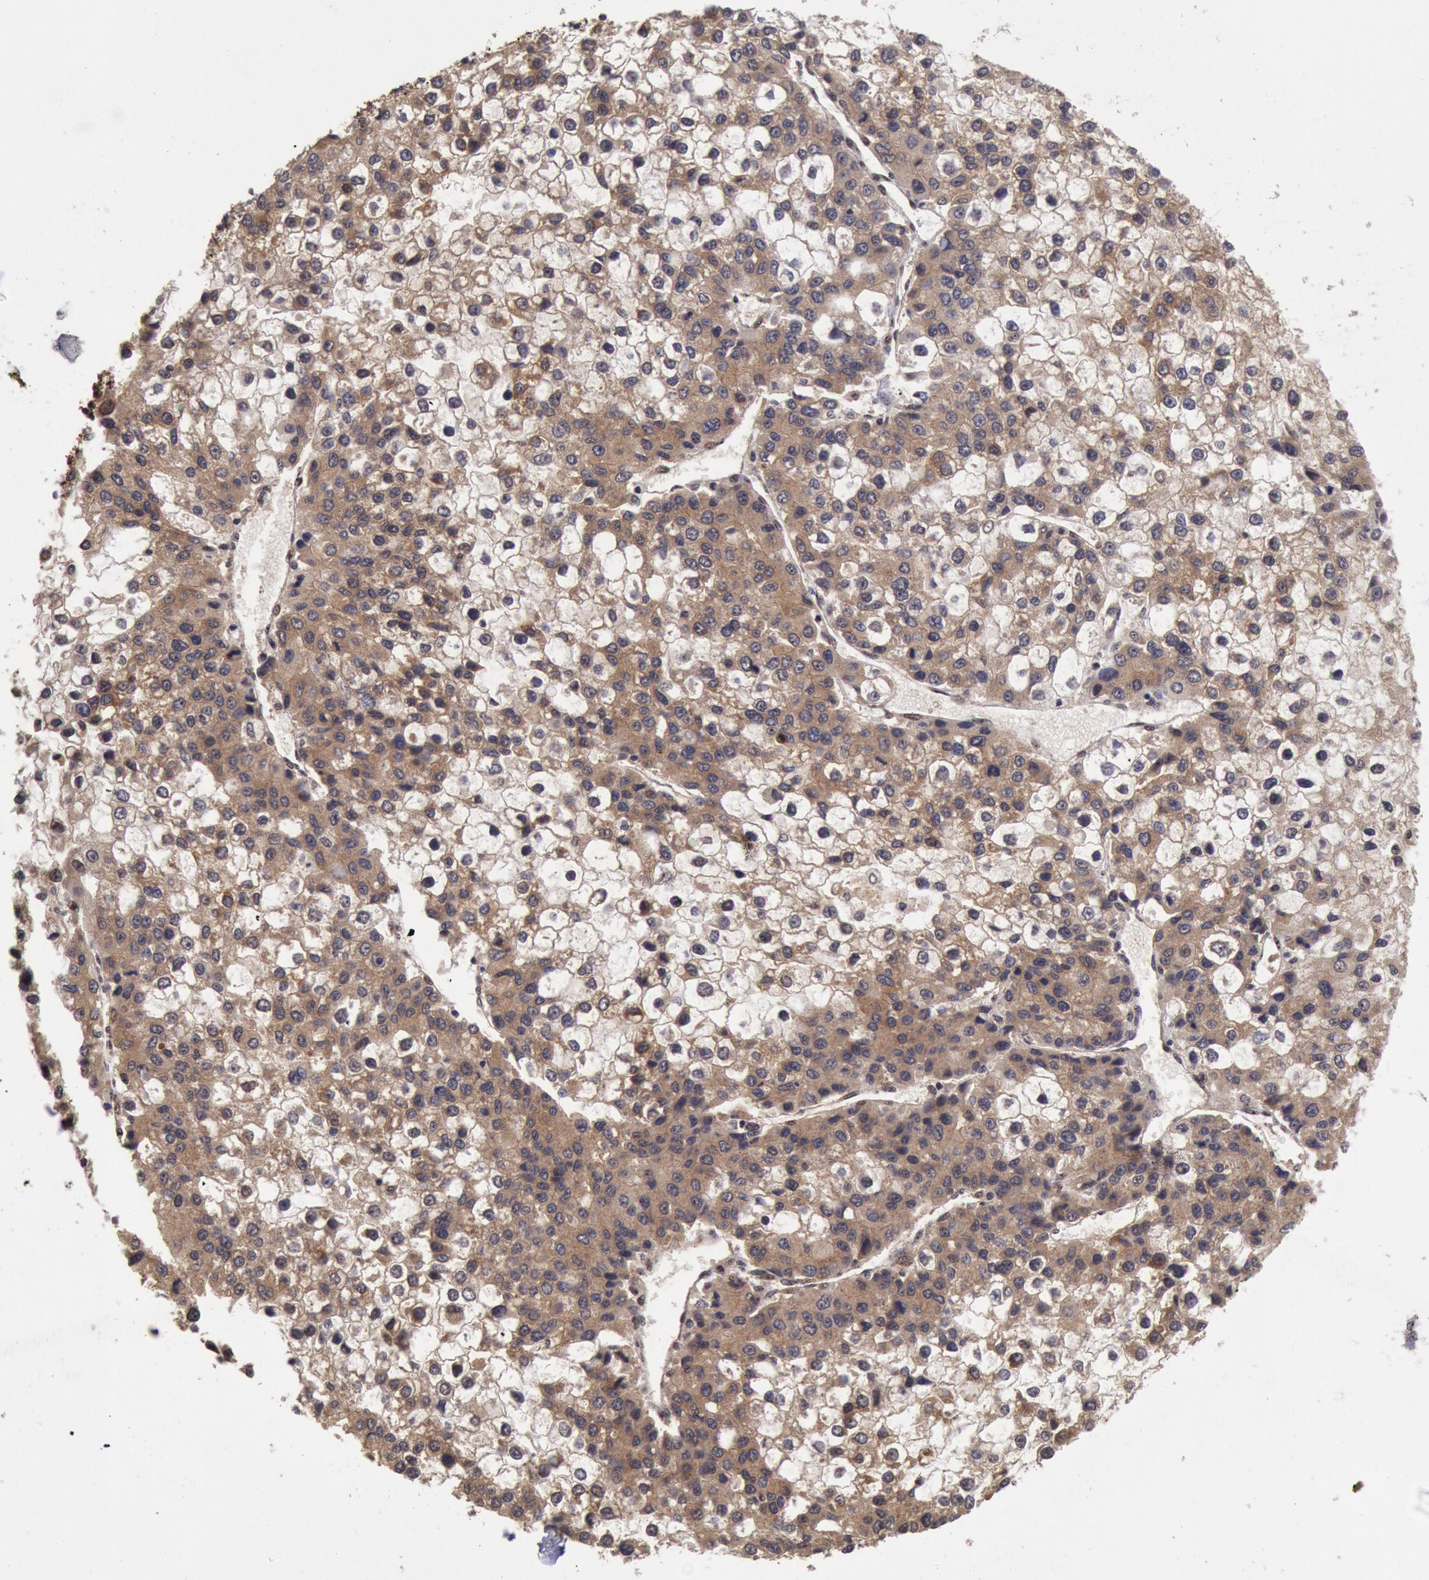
{"staining": {"intensity": "moderate", "quantity": "25%-75%", "location": "cytoplasmic/membranous"}, "tissue": "liver cancer", "cell_type": "Tumor cells", "image_type": "cancer", "snomed": [{"axis": "morphology", "description": "Carcinoma, Hepatocellular, NOS"}, {"axis": "topography", "description": "Liver"}], "caption": "An image showing moderate cytoplasmic/membranous staining in approximately 25%-75% of tumor cells in liver cancer (hepatocellular carcinoma), as visualized by brown immunohistochemical staining.", "gene": "STX17", "patient": {"sex": "female", "age": 66}}